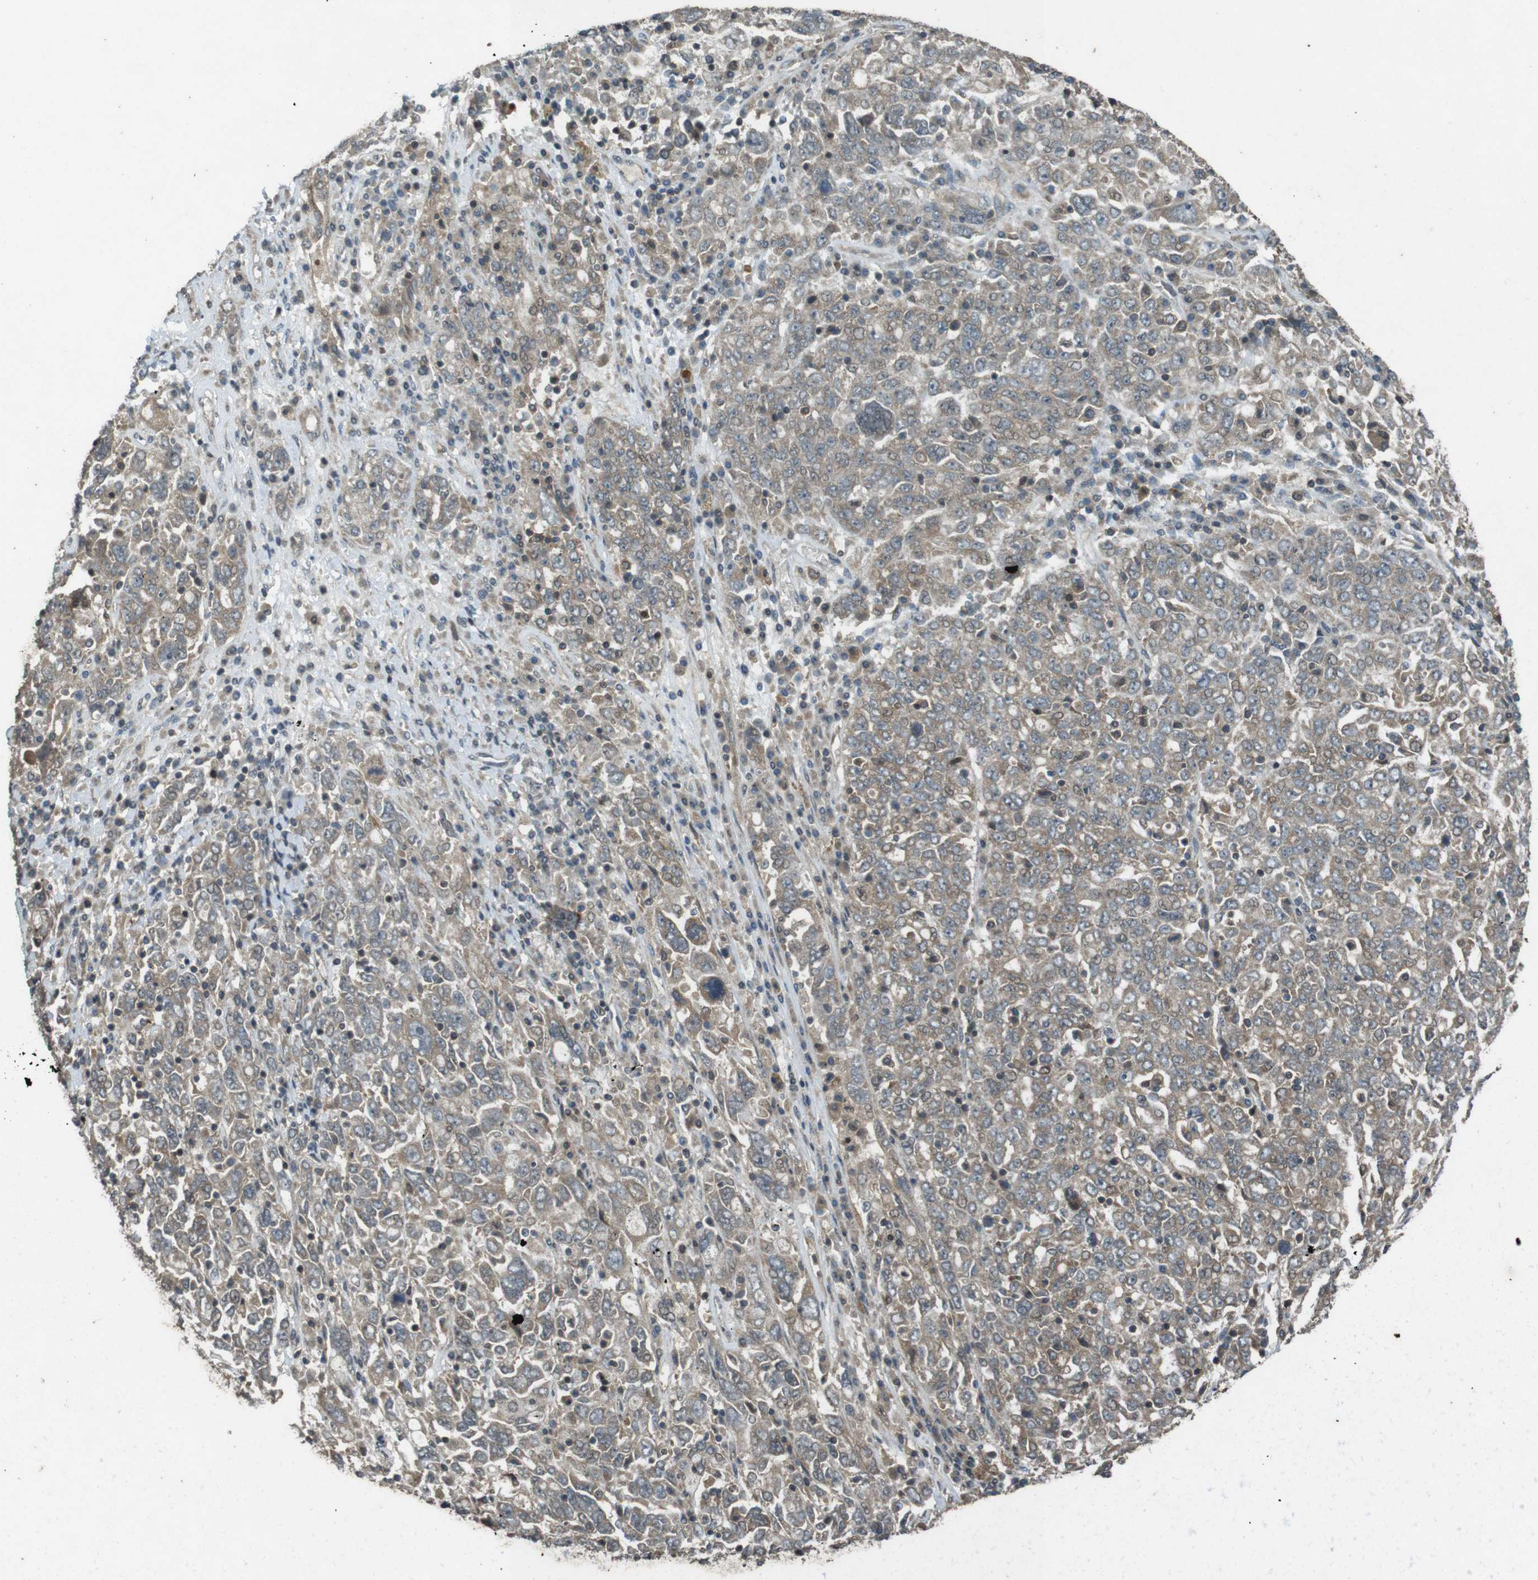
{"staining": {"intensity": "weak", "quantity": ">75%", "location": "cytoplasmic/membranous"}, "tissue": "ovarian cancer", "cell_type": "Tumor cells", "image_type": "cancer", "snomed": [{"axis": "morphology", "description": "Carcinoma, endometroid"}, {"axis": "topography", "description": "Ovary"}], "caption": "About >75% of tumor cells in human ovarian endometroid carcinoma demonstrate weak cytoplasmic/membranous protein positivity as visualized by brown immunohistochemical staining.", "gene": "ZYX", "patient": {"sex": "female", "age": 62}}